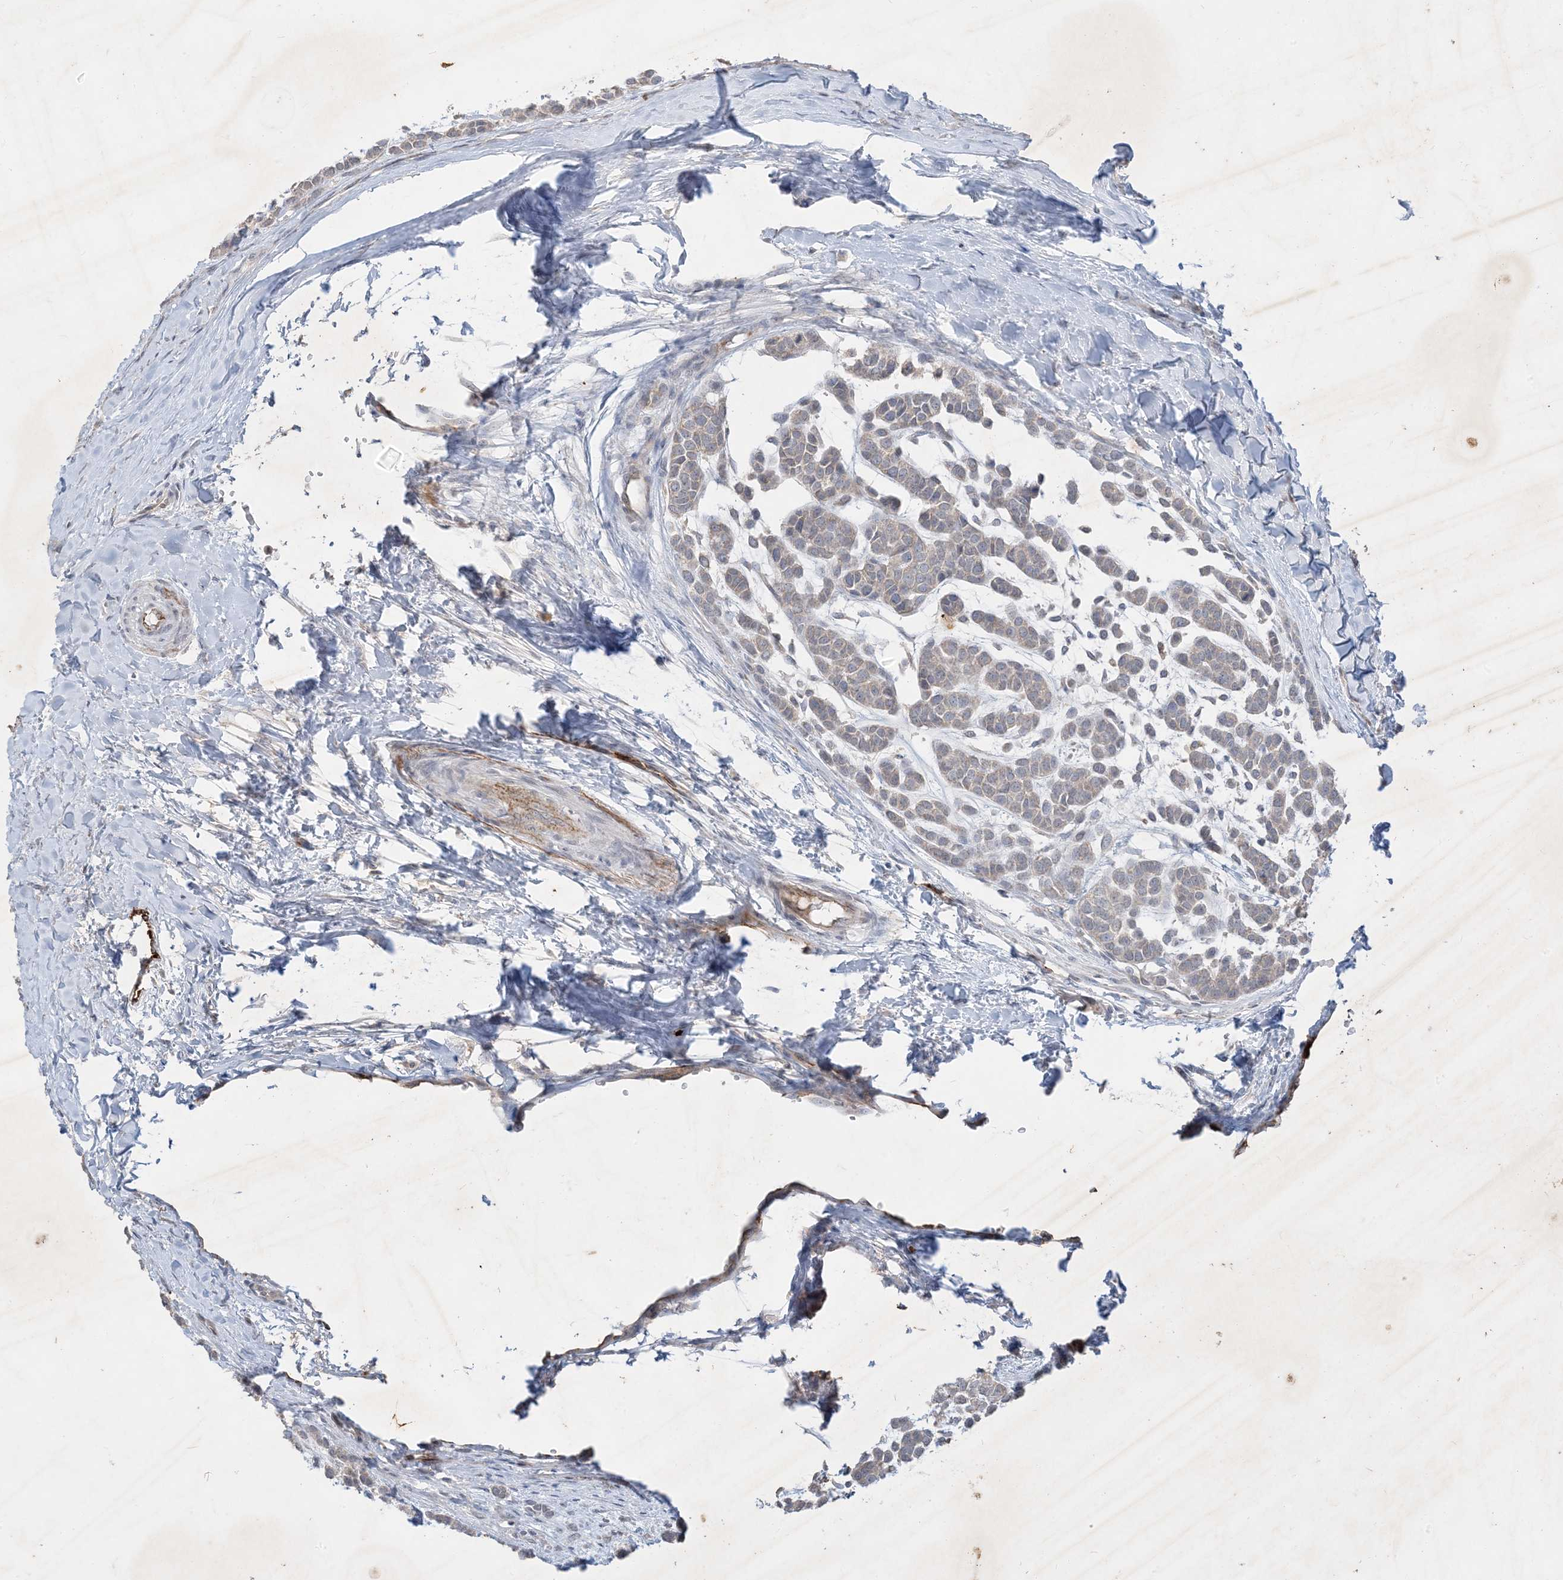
{"staining": {"intensity": "negative", "quantity": "none", "location": "none"}, "tissue": "head and neck cancer", "cell_type": "Tumor cells", "image_type": "cancer", "snomed": [{"axis": "morphology", "description": "Adenocarcinoma, NOS"}, {"axis": "morphology", "description": "Adenoma, NOS"}, {"axis": "topography", "description": "Head-Neck"}], "caption": "An immunohistochemistry (IHC) image of adenoma (head and neck) is shown. There is no staining in tumor cells of adenoma (head and neck).", "gene": "PRSS36", "patient": {"sex": "female", "age": 55}}